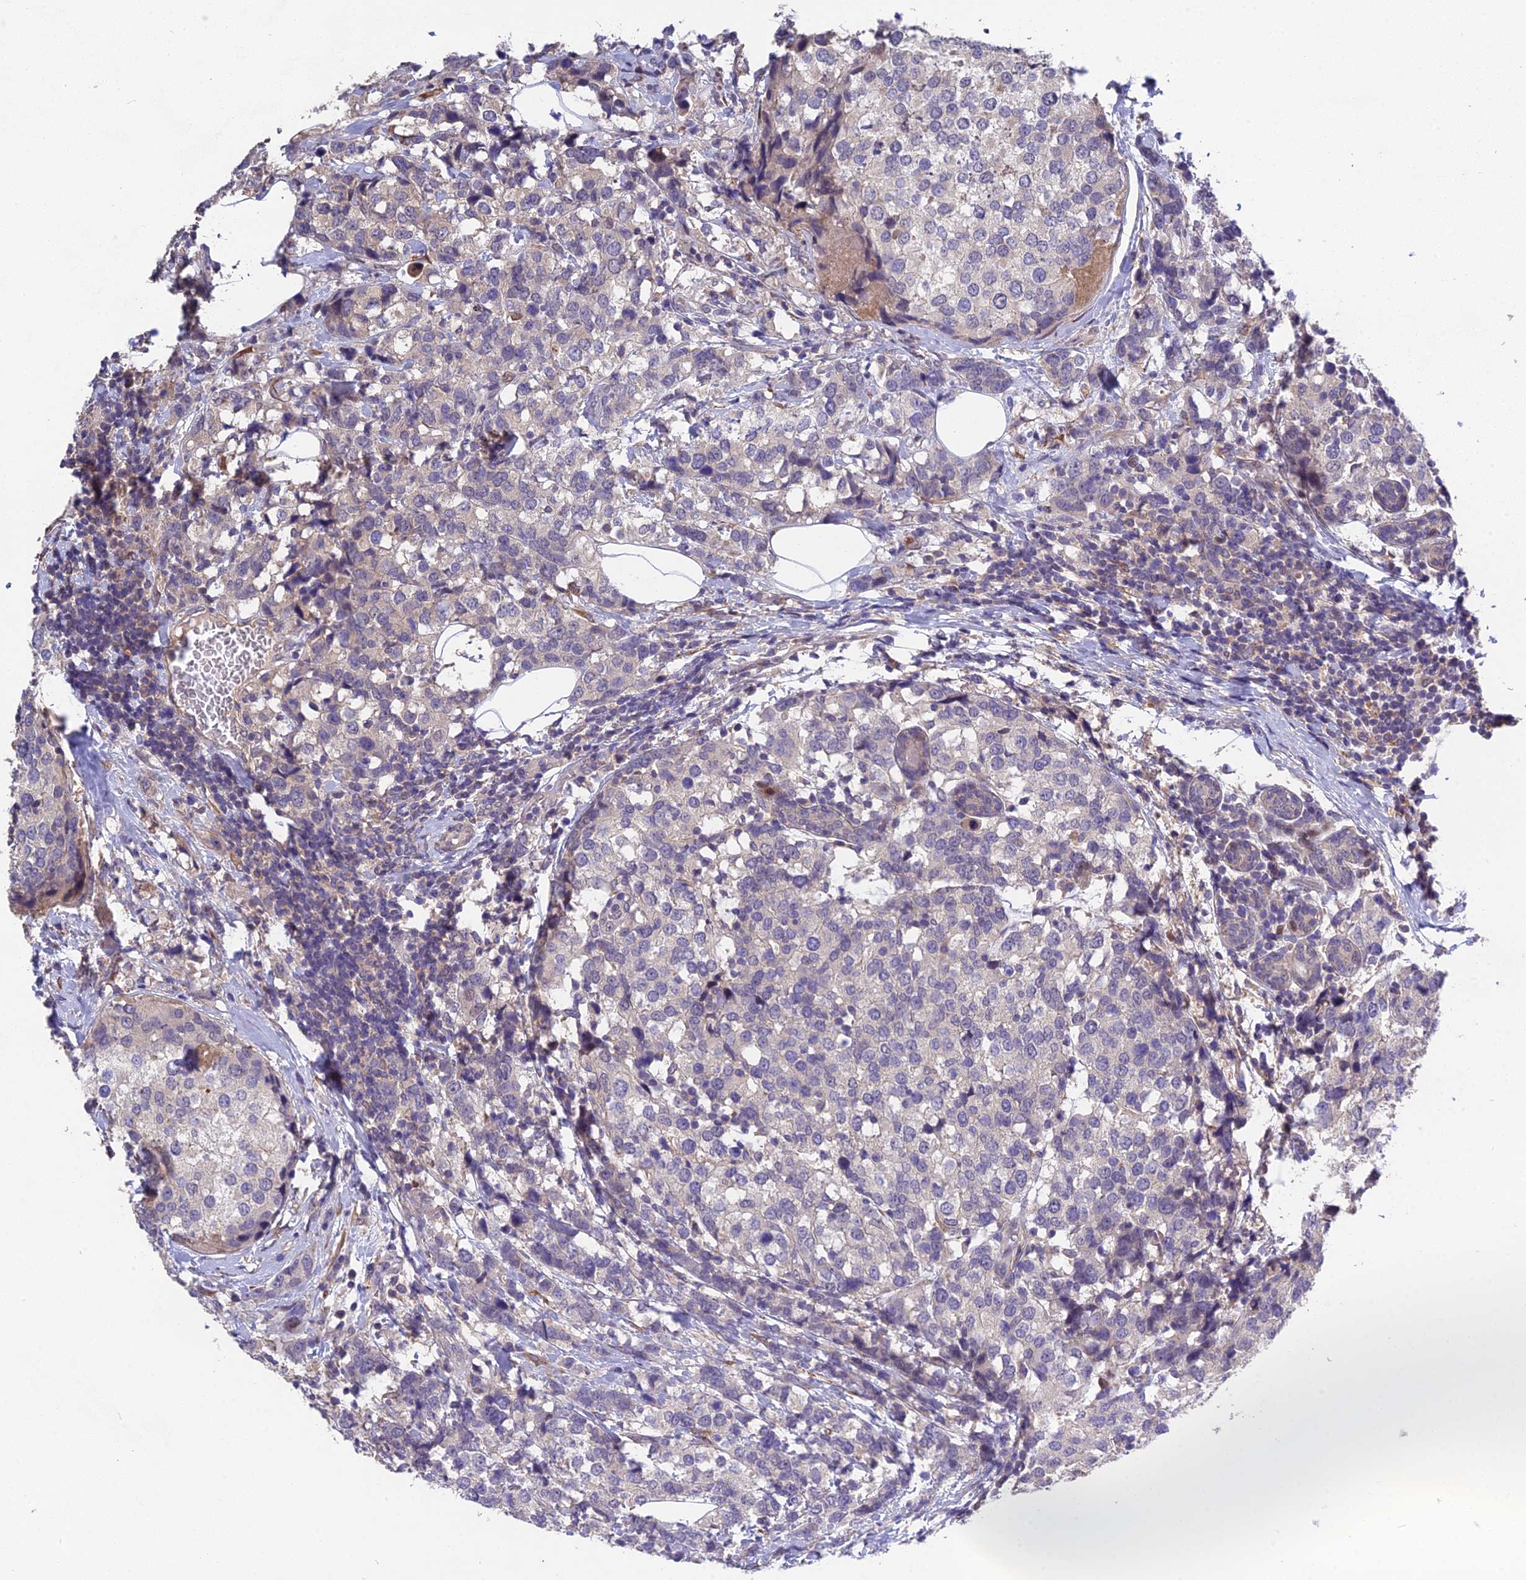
{"staining": {"intensity": "negative", "quantity": "none", "location": "none"}, "tissue": "breast cancer", "cell_type": "Tumor cells", "image_type": "cancer", "snomed": [{"axis": "morphology", "description": "Lobular carcinoma"}, {"axis": "topography", "description": "Breast"}], "caption": "DAB (3,3'-diaminobenzidine) immunohistochemical staining of human breast lobular carcinoma exhibits no significant positivity in tumor cells. Brightfield microscopy of IHC stained with DAB (brown) and hematoxylin (blue), captured at high magnification.", "gene": "PUS10", "patient": {"sex": "female", "age": 59}}